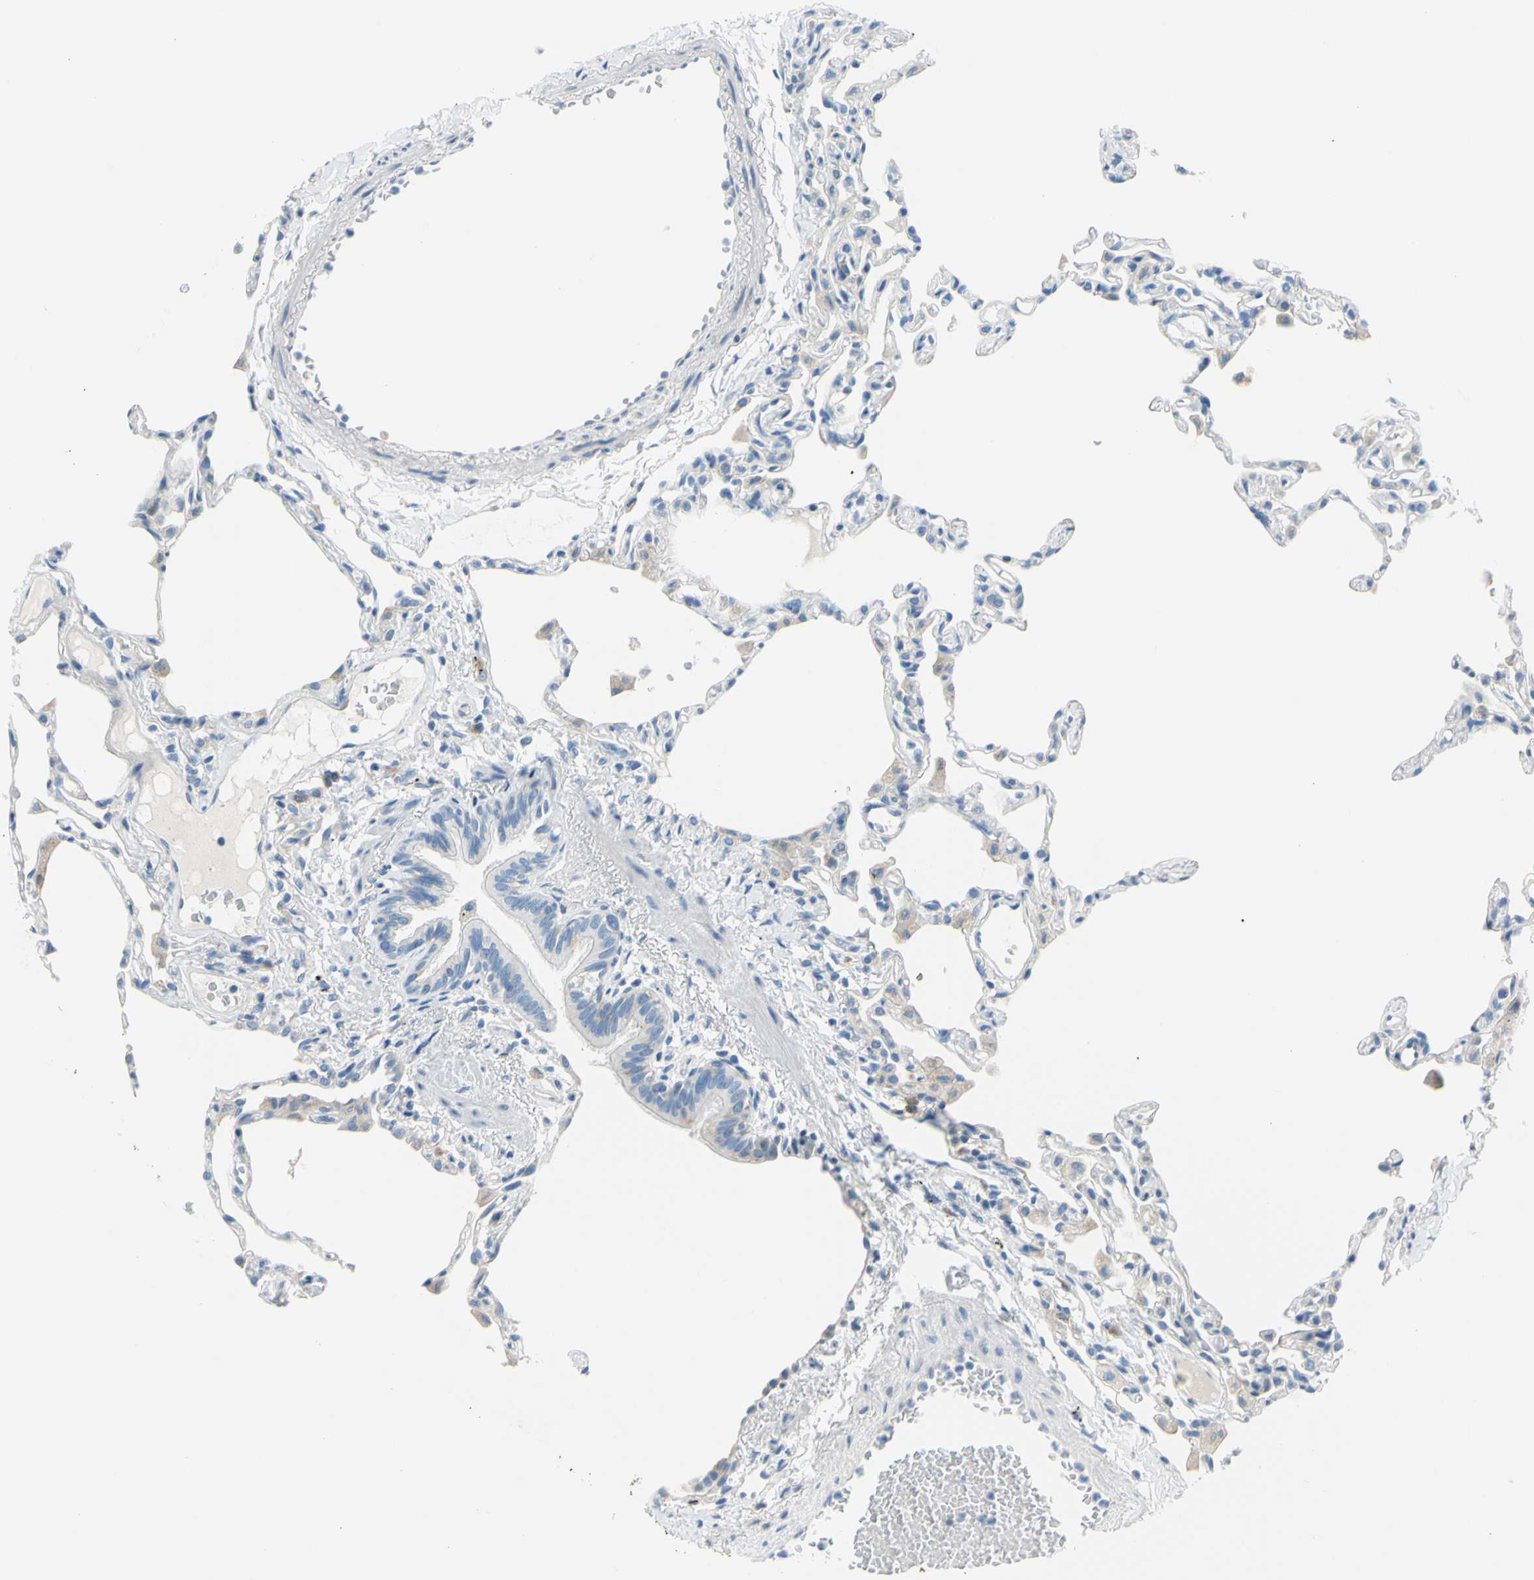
{"staining": {"intensity": "weak", "quantity": "<25%", "location": "cytoplasmic/membranous"}, "tissue": "lung", "cell_type": "Alveolar cells", "image_type": "normal", "snomed": [{"axis": "morphology", "description": "Normal tissue, NOS"}, {"axis": "topography", "description": "Lung"}], "caption": "IHC micrograph of unremarkable lung stained for a protein (brown), which displays no positivity in alveolar cells.", "gene": "FRMD4B", "patient": {"sex": "female", "age": 49}}